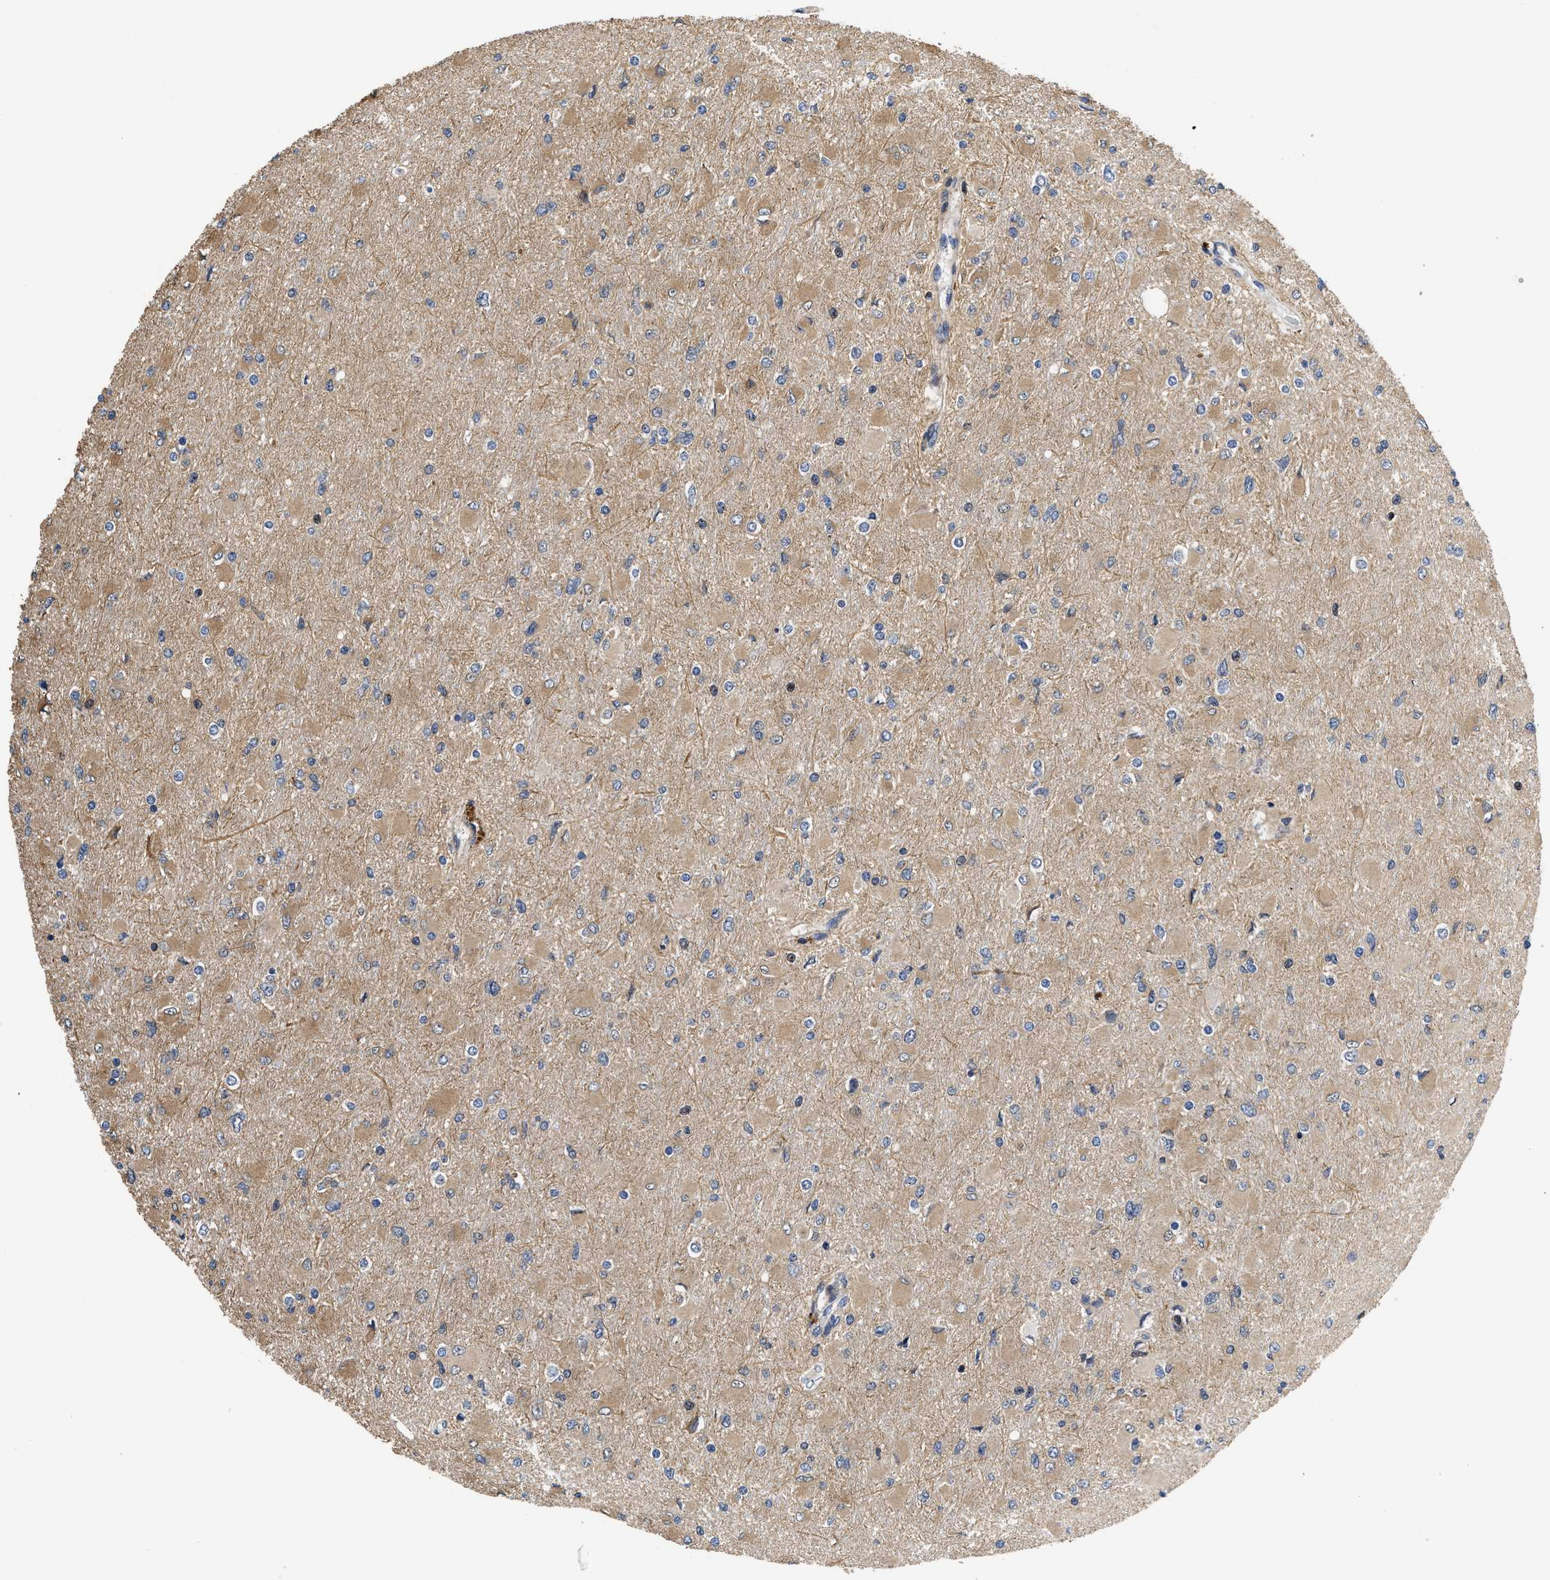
{"staining": {"intensity": "moderate", "quantity": ">75%", "location": "cytoplasmic/membranous"}, "tissue": "glioma", "cell_type": "Tumor cells", "image_type": "cancer", "snomed": [{"axis": "morphology", "description": "Glioma, malignant, High grade"}, {"axis": "topography", "description": "Cerebral cortex"}], "caption": "An image of malignant glioma (high-grade) stained for a protein shows moderate cytoplasmic/membranous brown staining in tumor cells.", "gene": "SPAST", "patient": {"sex": "female", "age": 36}}